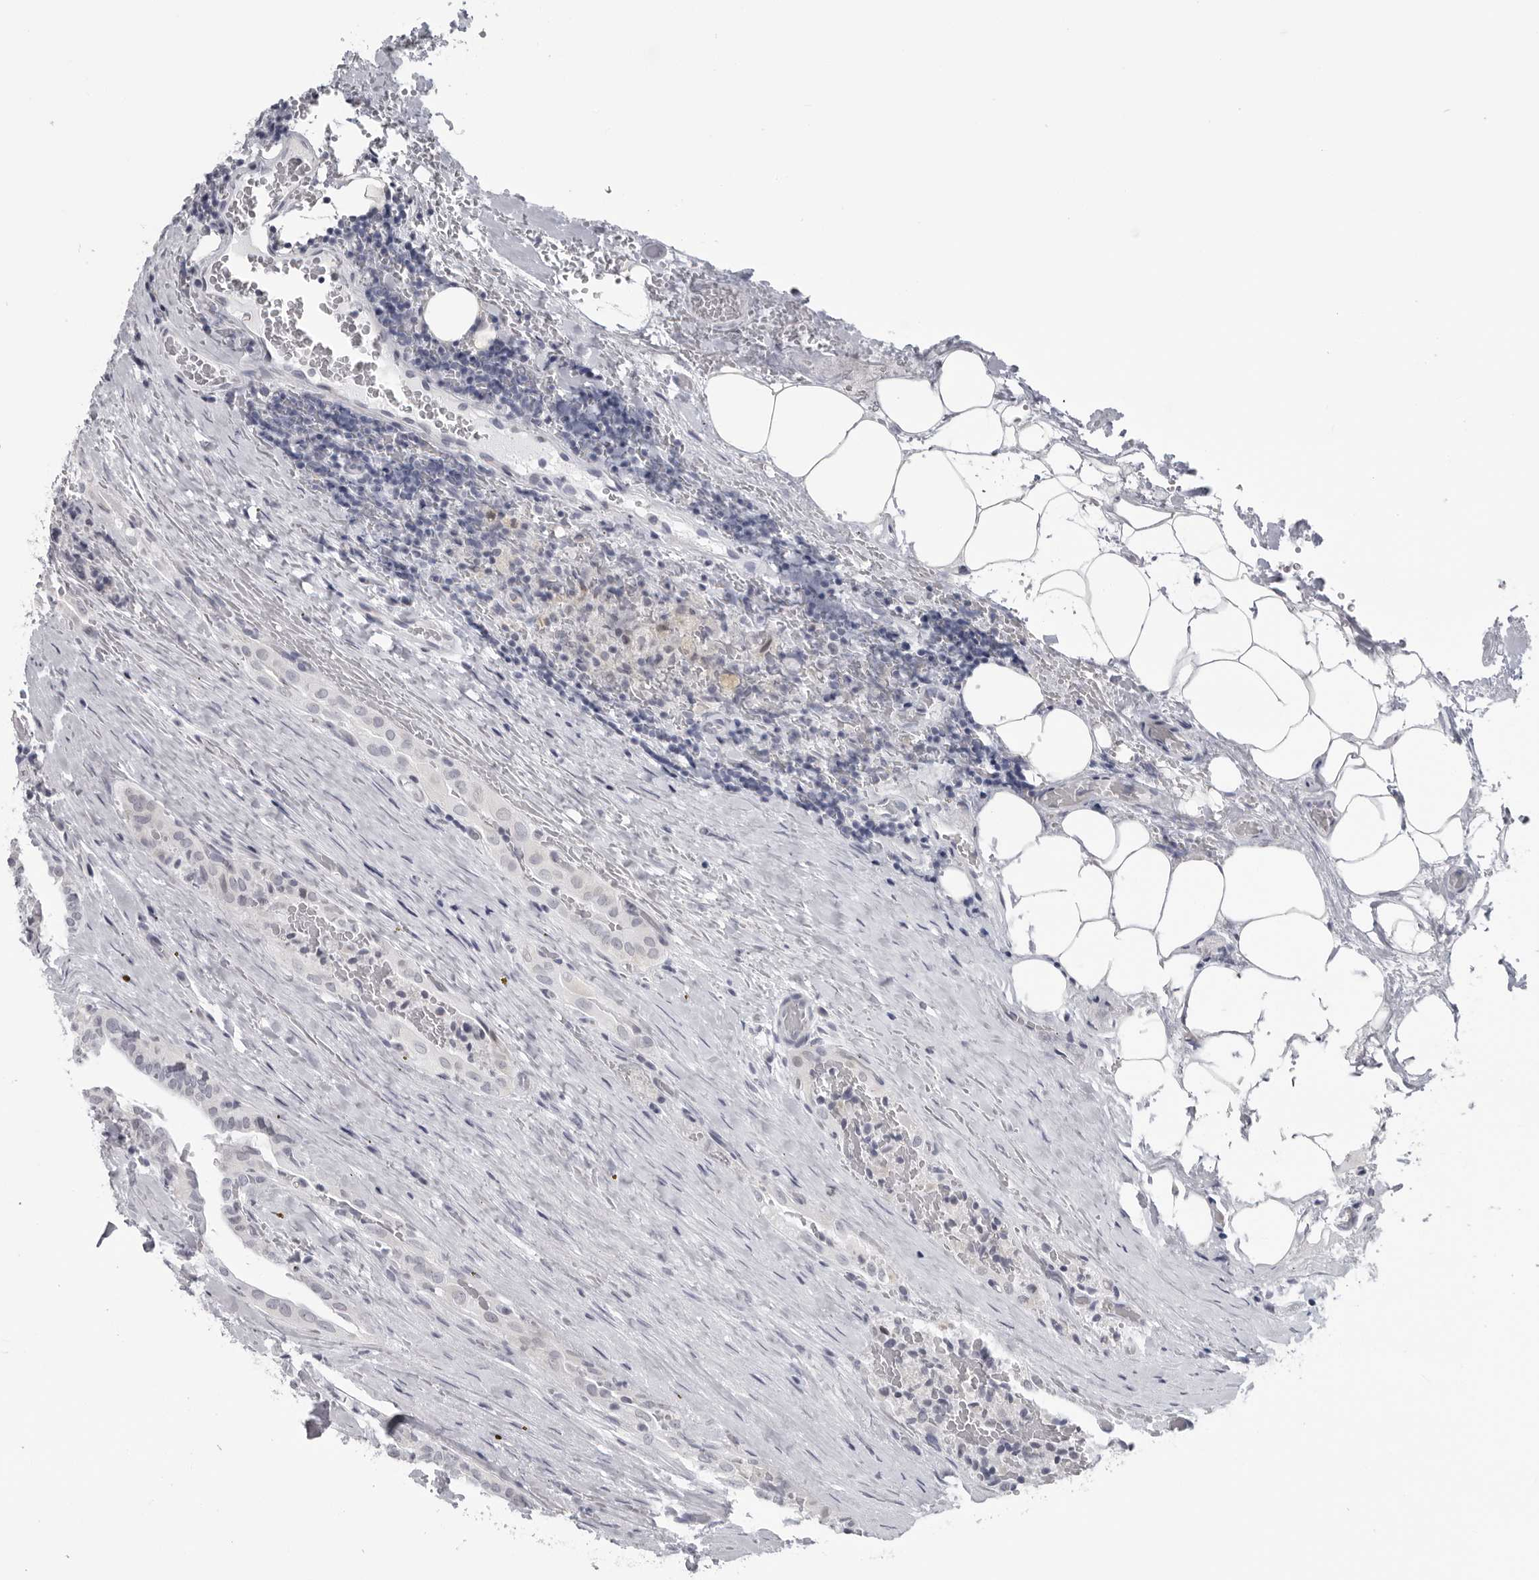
{"staining": {"intensity": "negative", "quantity": "none", "location": "none"}, "tissue": "thyroid cancer", "cell_type": "Tumor cells", "image_type": "cancer", "snomed": [{"axis": "morphology", "description": "Papillary adenocarcinoma, NOS"}, {"axis": "topography", "description": "Thyroid gland"}], "caption": "Tumor cells are negative for protein expression in human thyroid cancer (papillary adenocarcinoma).", "gene": "OPLAH", "patient": {"sex": "male", "age": 77}}